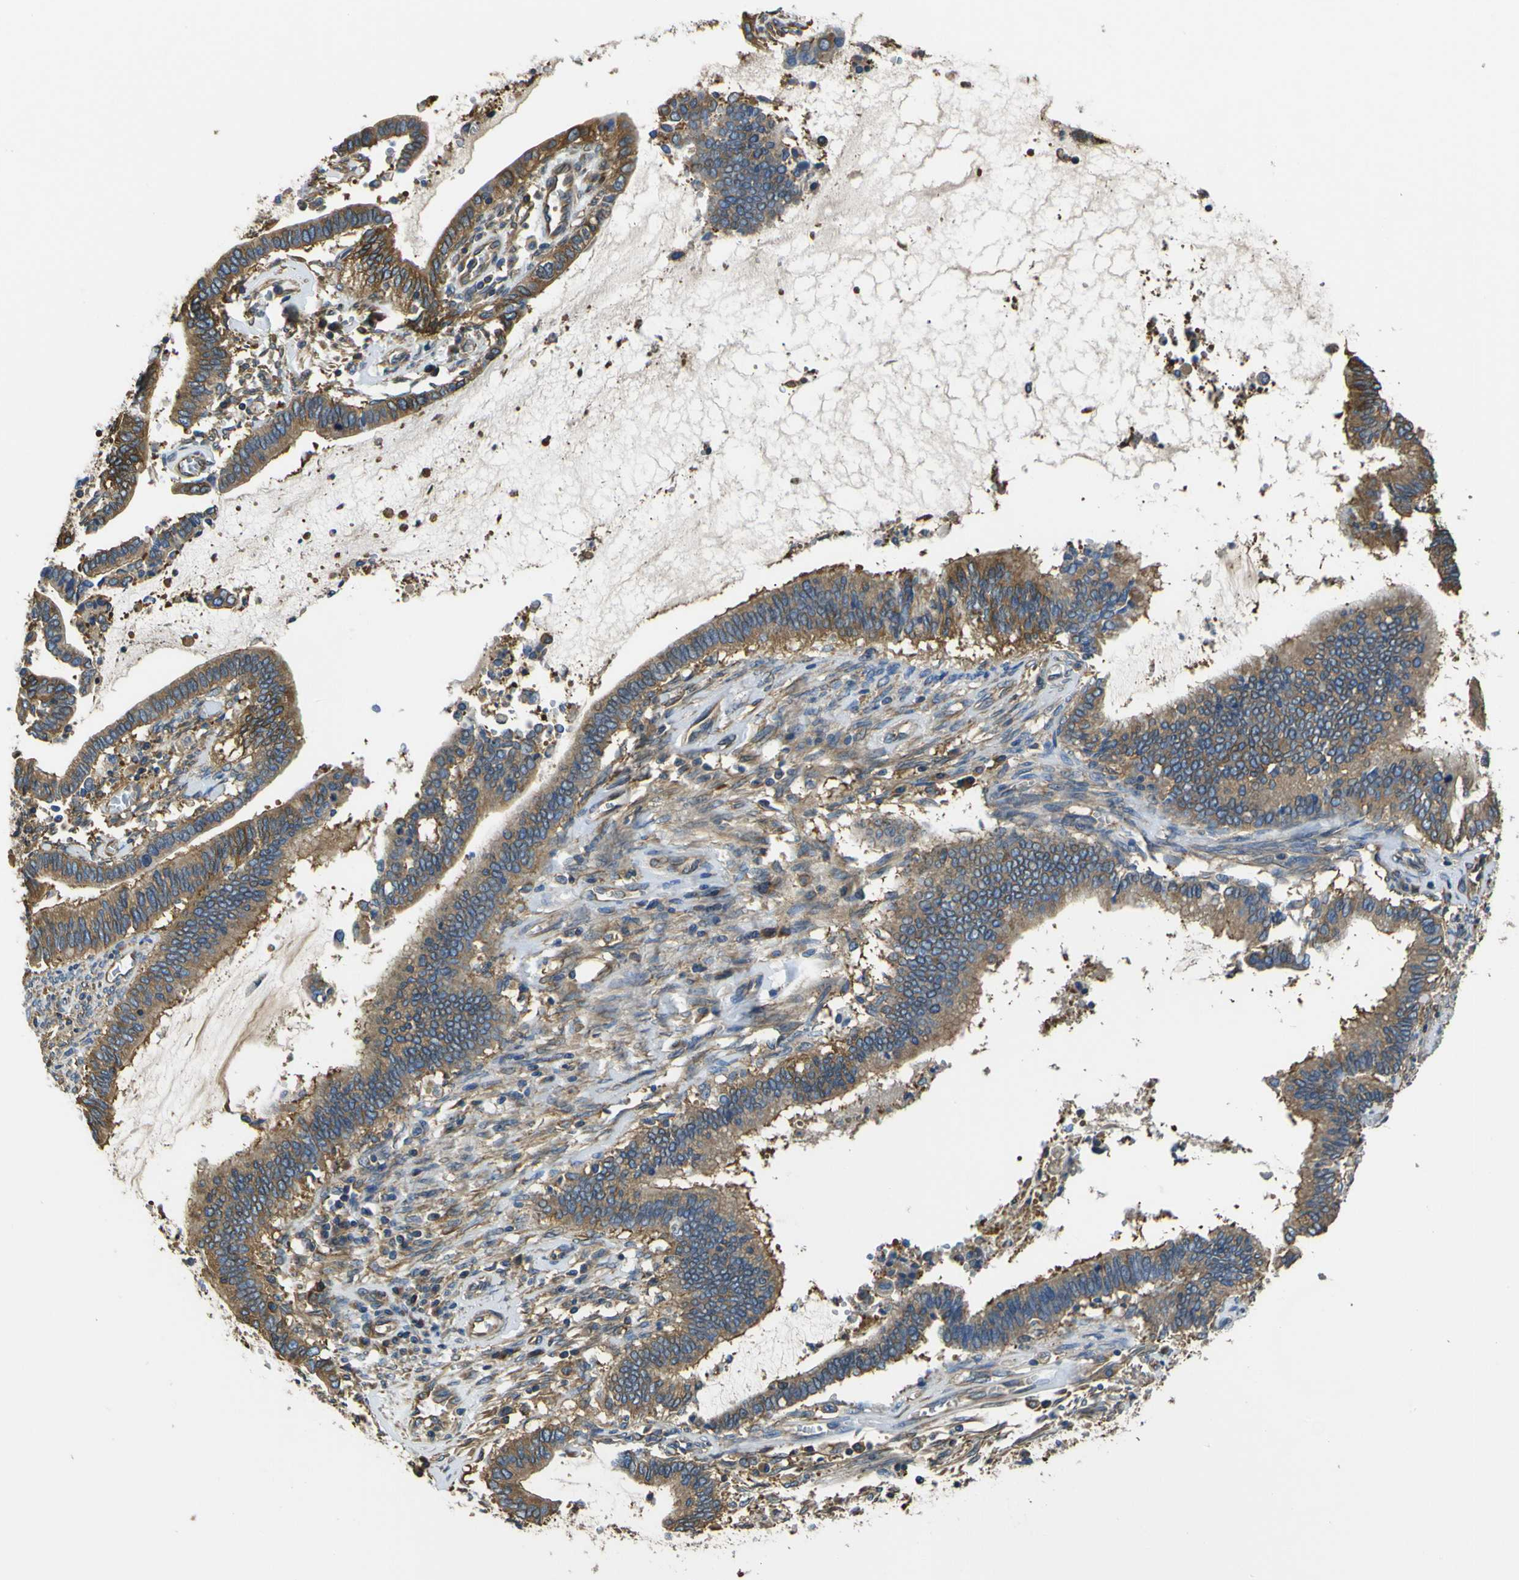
{"staining": {"intensity": "moderate", "quantity": ">75%", "location": "cytoplasmic/membranous"}, "tissue": "cervical cancer", "cell_type": "Tumor cells", "image_type": "cancer", "snomed": [{"axis": "morphology", "description": "Adenocarcinoma, NOS"}, {"axis": "topography", "description": "Cervix"}], "caption": "High-magnification brightfield microscopy of cervical adenocarcinoma stained with DAB (brown) and counterstained with hematoxylin (blue). tumor cells exhibit moderate cytoplasmic/membranous expression is present in about>75% of cells.", "gene": "TUBB", "patient": {"sex": "female", "age": 44}}